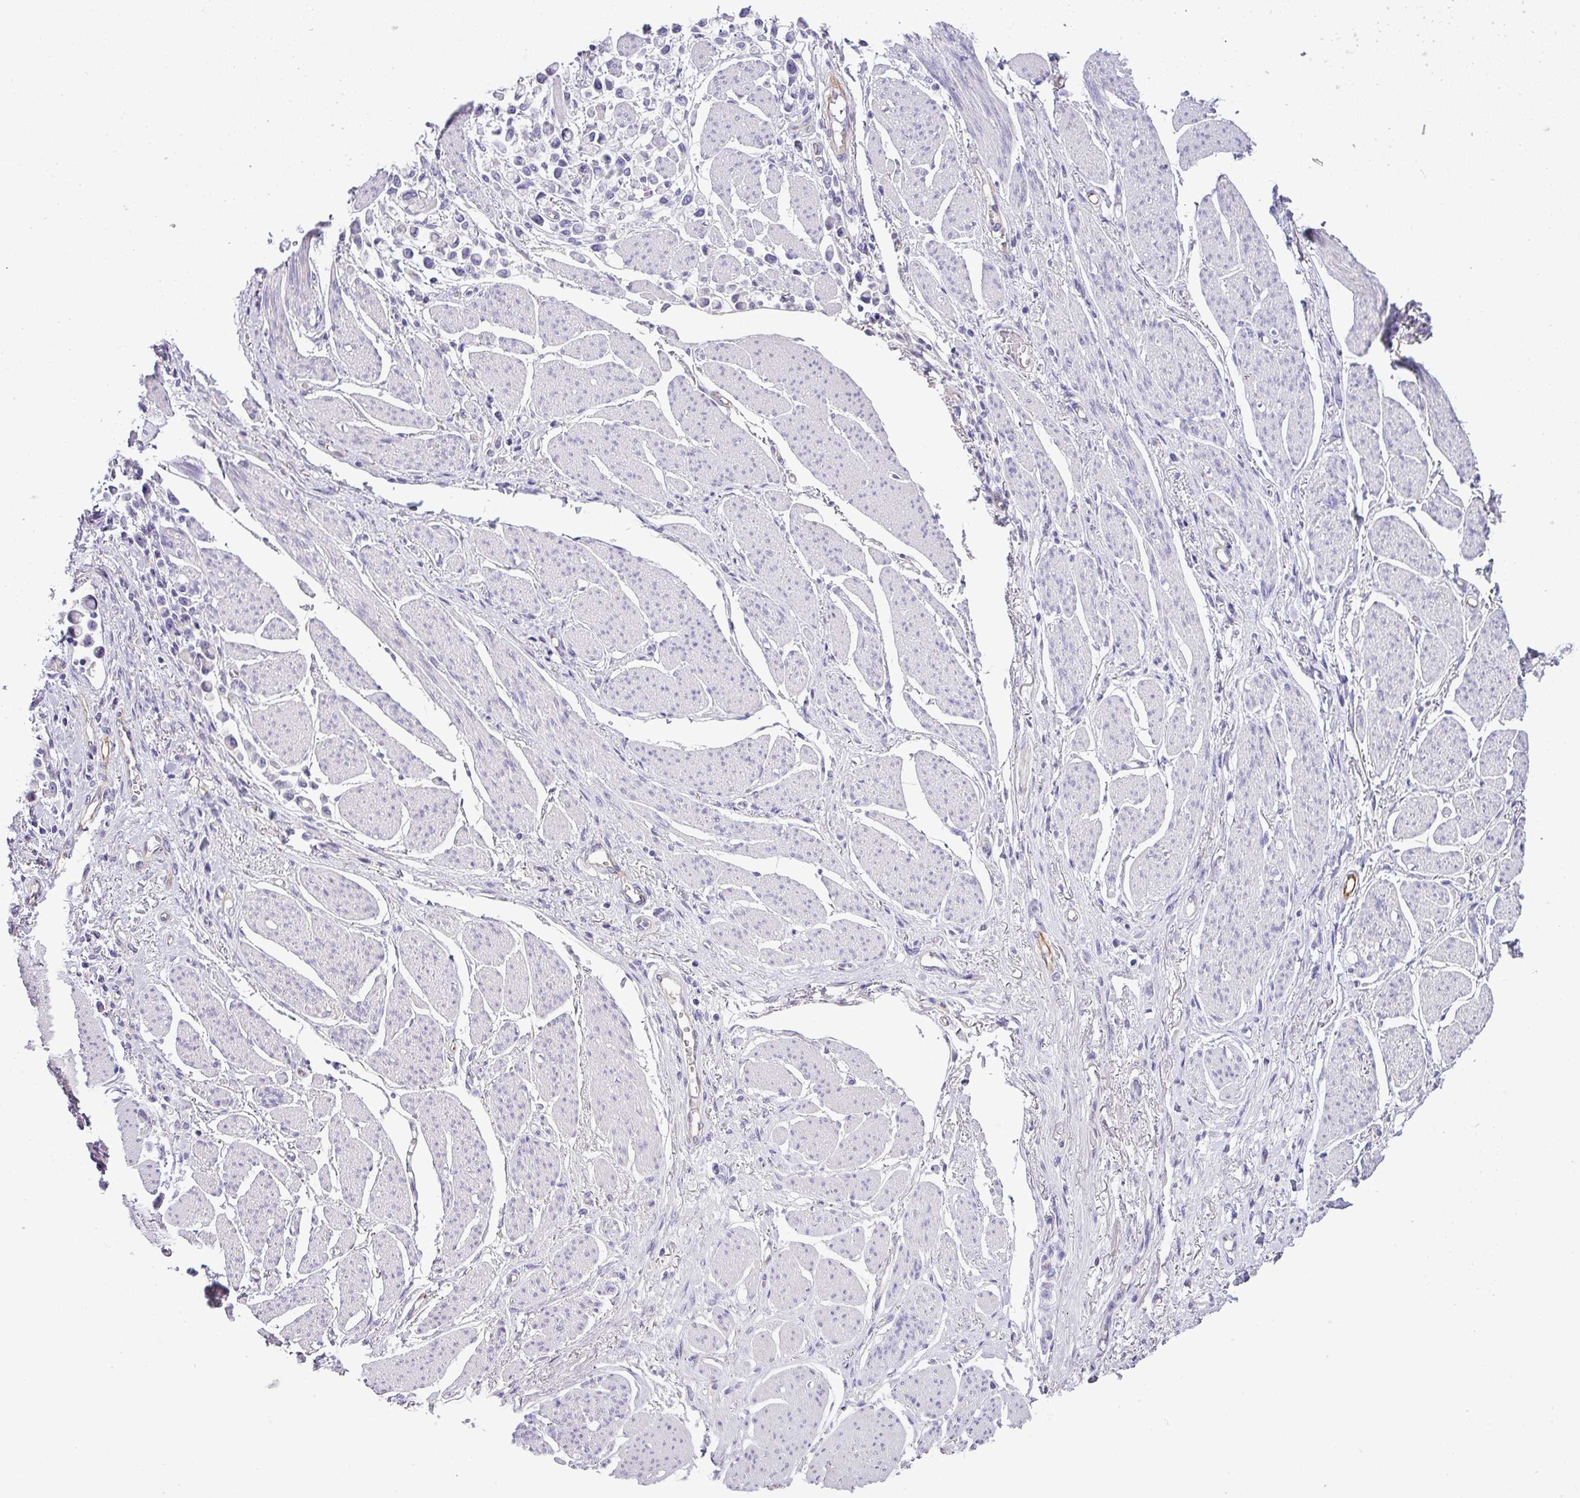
{"staining": {"intensity": "negative", "quantity": "none", "location": "none"}, "tissue": "stomach cancer", "cell_type": "Tumor cells", "image_type": "cancer", "snomed": [{"axis": "morphology", "description": "Adenocarcinoma, NOS"}, {"axis": "topography", "description": "Stomach"}], "caption": "An immunohistochemistry image of stomach adenocarcinoma is shown. There is no staining in tumor cells of stomach adenocarcinoma.", "gene": "ENSG00000273748", "patient": {"sex": "female", "age": 81}}